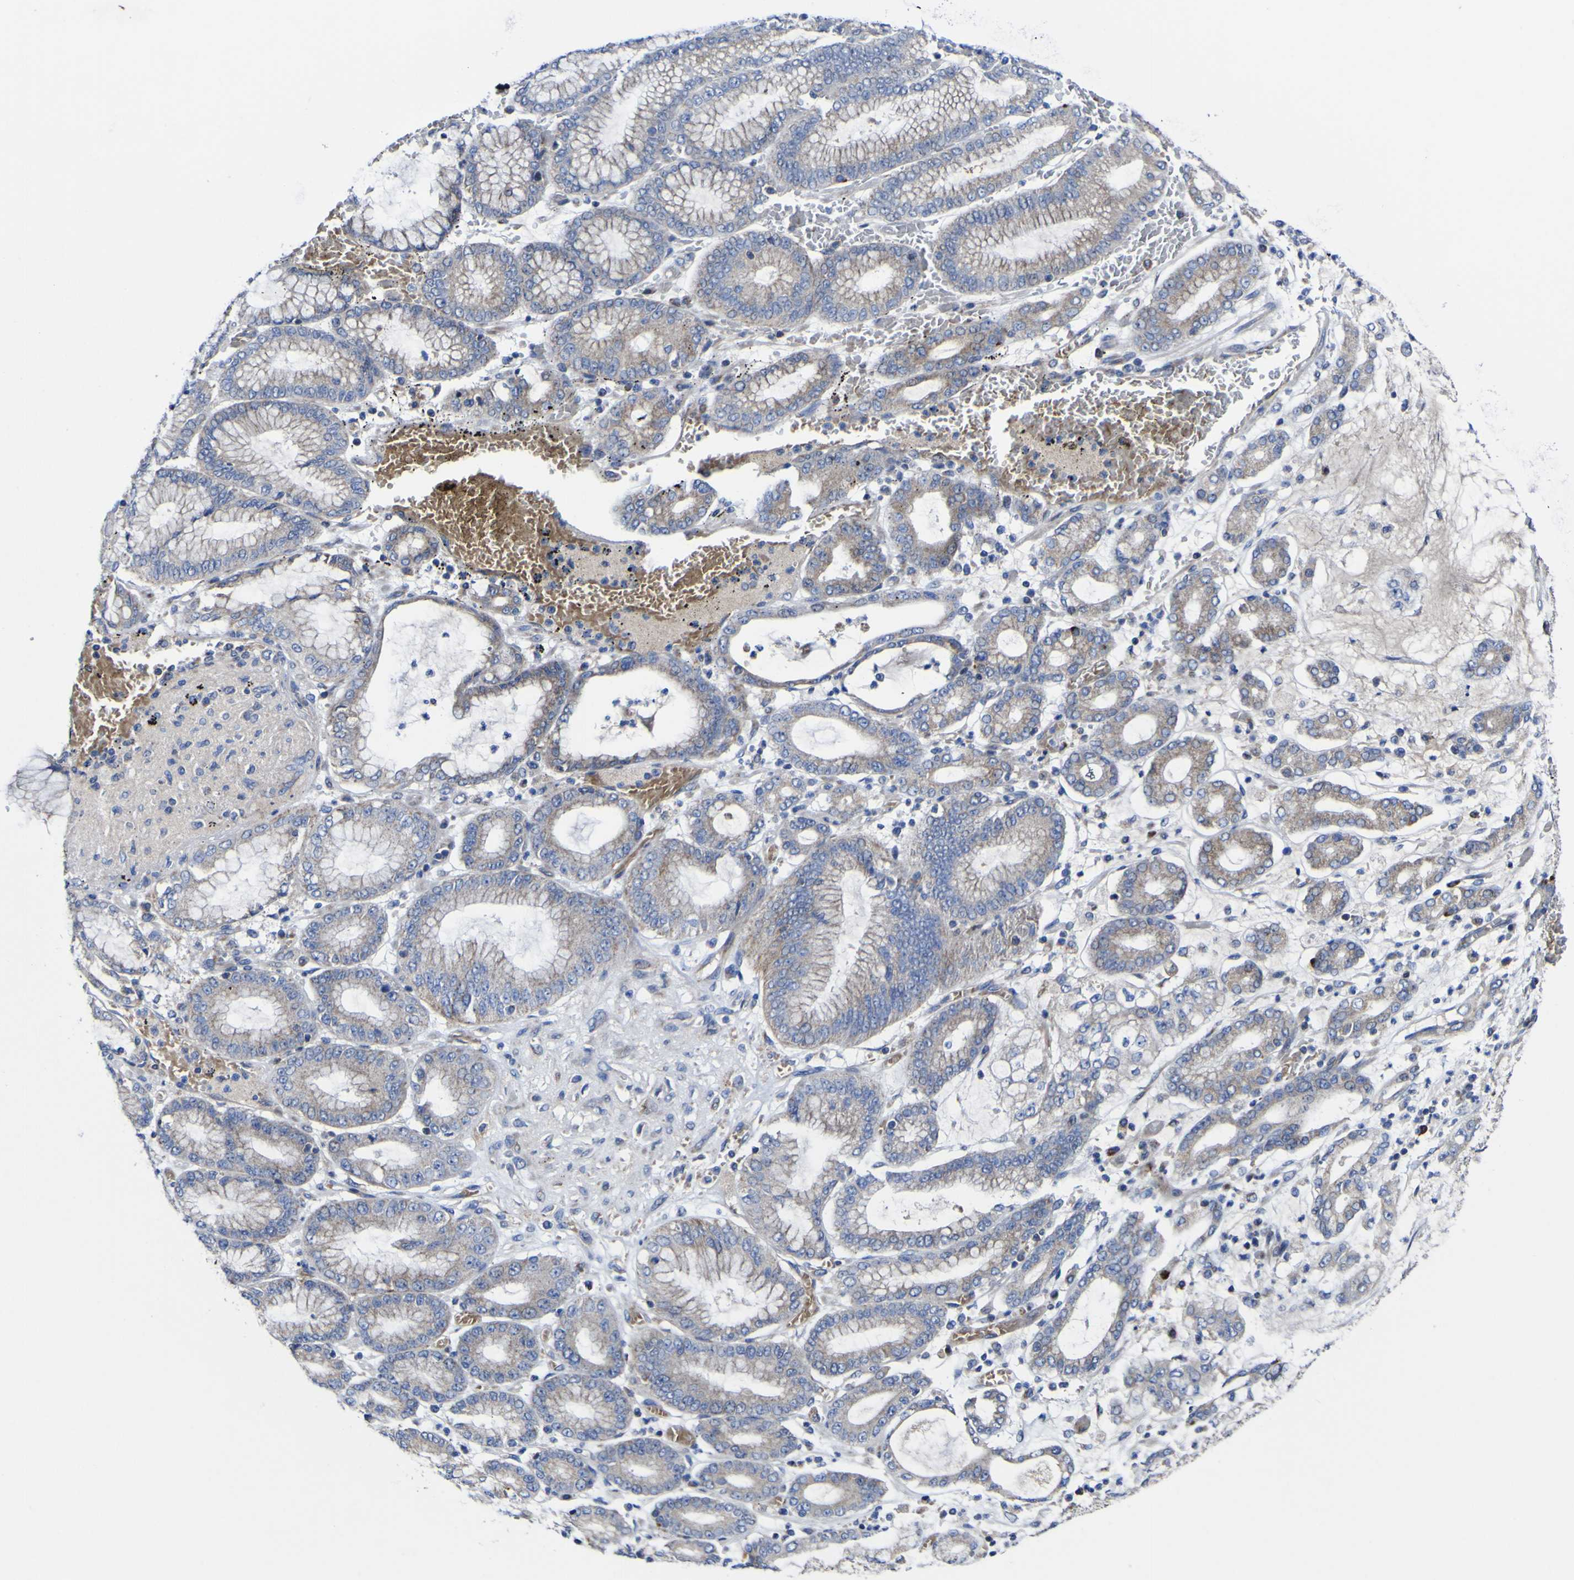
{"staining": {"intensity": "moderate", "quantity": "<25%", "location": "cytoplasmic/membranous"}, "tissue": "stomach cancer", "cell_type": "Tumor cells", "image_type": "cancer", "snomed": [{"axis": "morphology", "description": "Normal tissue, NOS"}, {"axis": "morphology", "description": "Adenocarcinoma, NOS"}, {"axis": "topography", "description": "Stomach, upper"}, {"axis": "topography", "description": "Stomach"}], "caption": "Moderate cytoplasmic/membranous positivity for a protein is seen in approximately <25% of tumor cells of stomach cancer using immunohistochemistry (IHC).", "gene": "CCDC90B", "patient": {"sex": "male", "age": 76}}